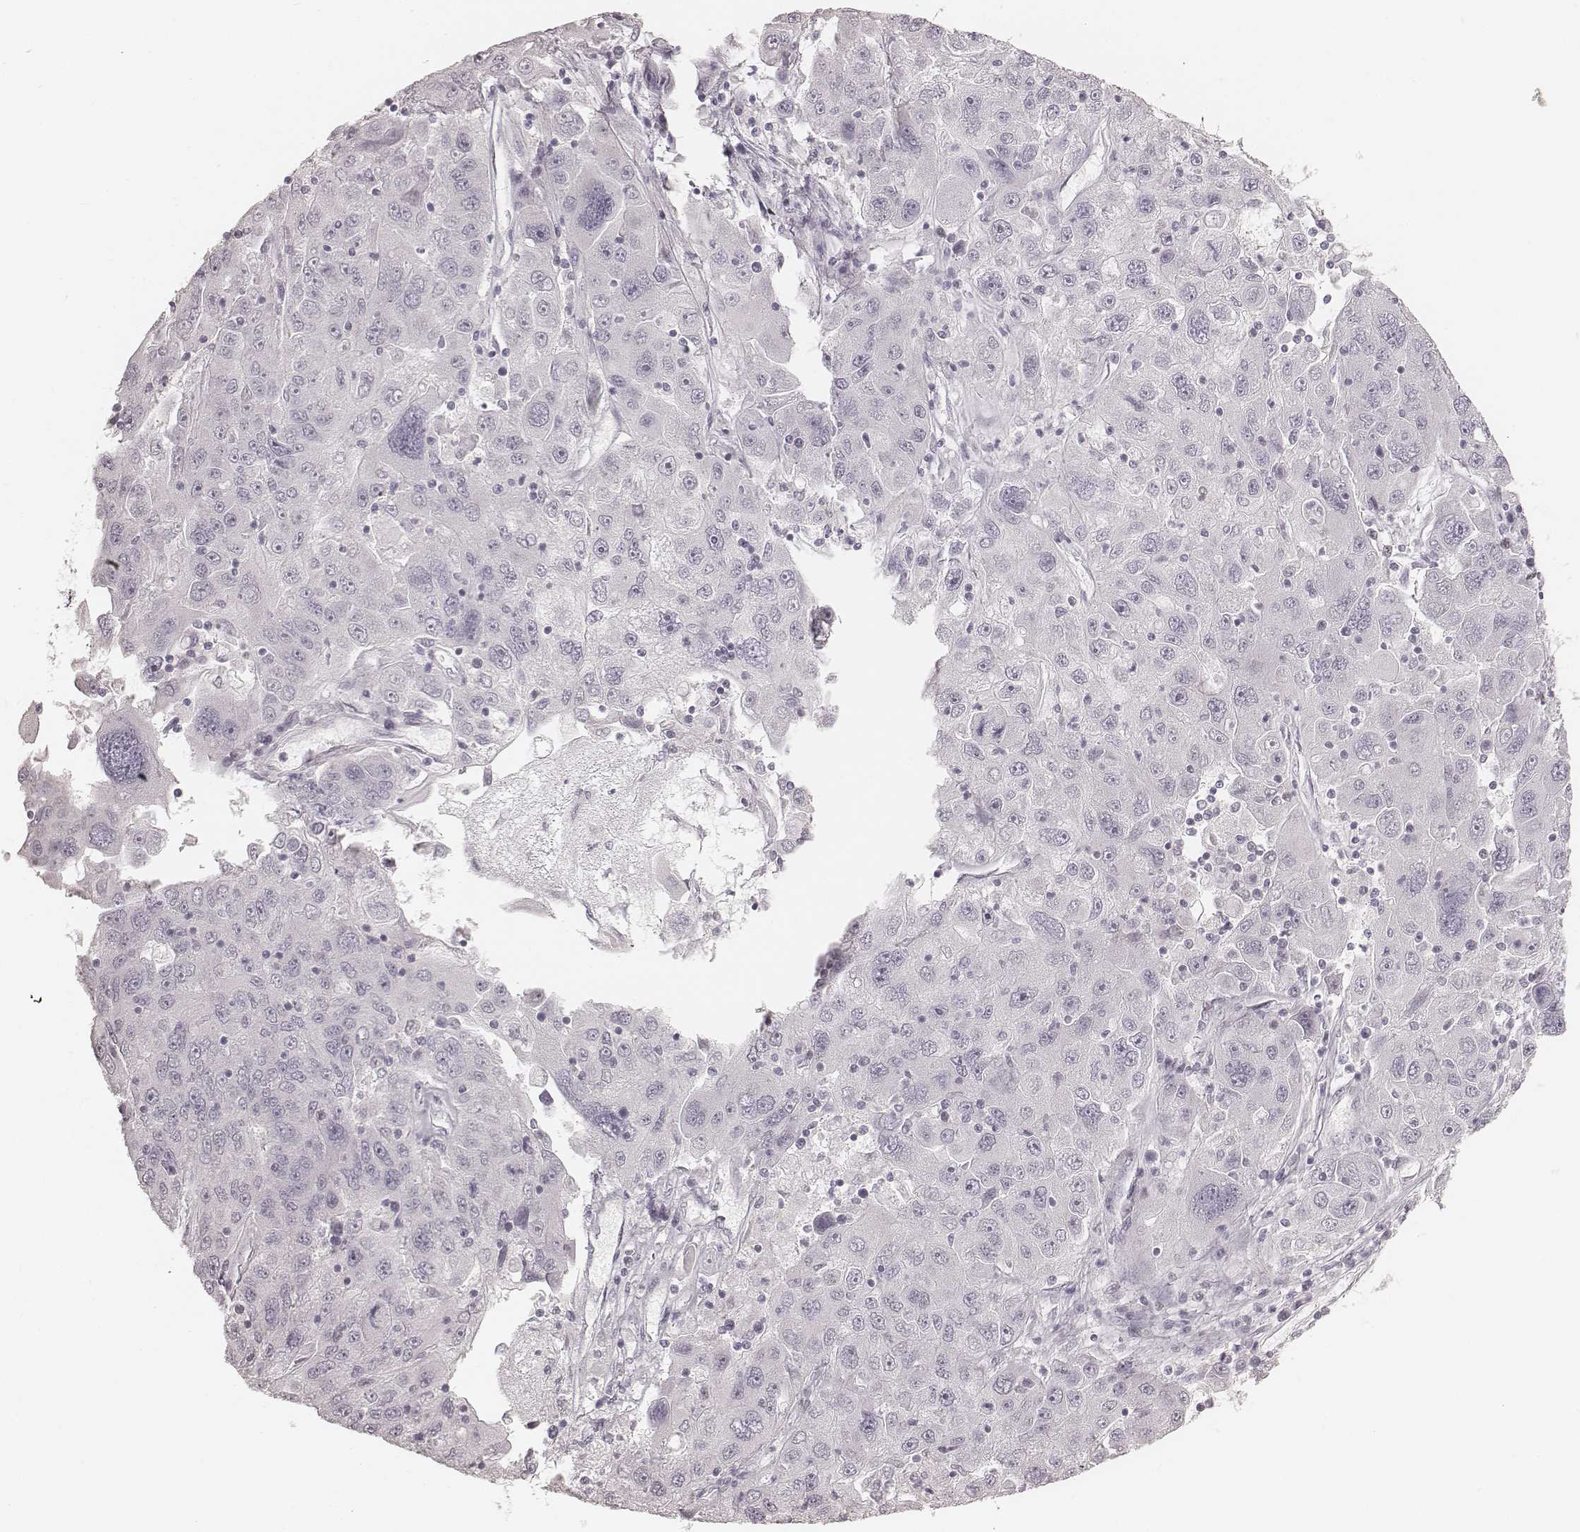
{"staining": {"intensity": "negative", "quantity": "none", "location": "none"}, "tissue": "stomach cancer", "cell_type": "Tumor cells", "image_type": "cancer", "snomed": [{"axis": "morphology", "description": "Adenocarcinoma, NOS"}, {"axis": "topography", "description": "Stomach"}], "caption": "This is an immunohistochemistry (IHC) image of stomach cancer. There is no expression in tumor cells.", "gene": "TEX37", "patient": {"sex": "male", "age": 56}}